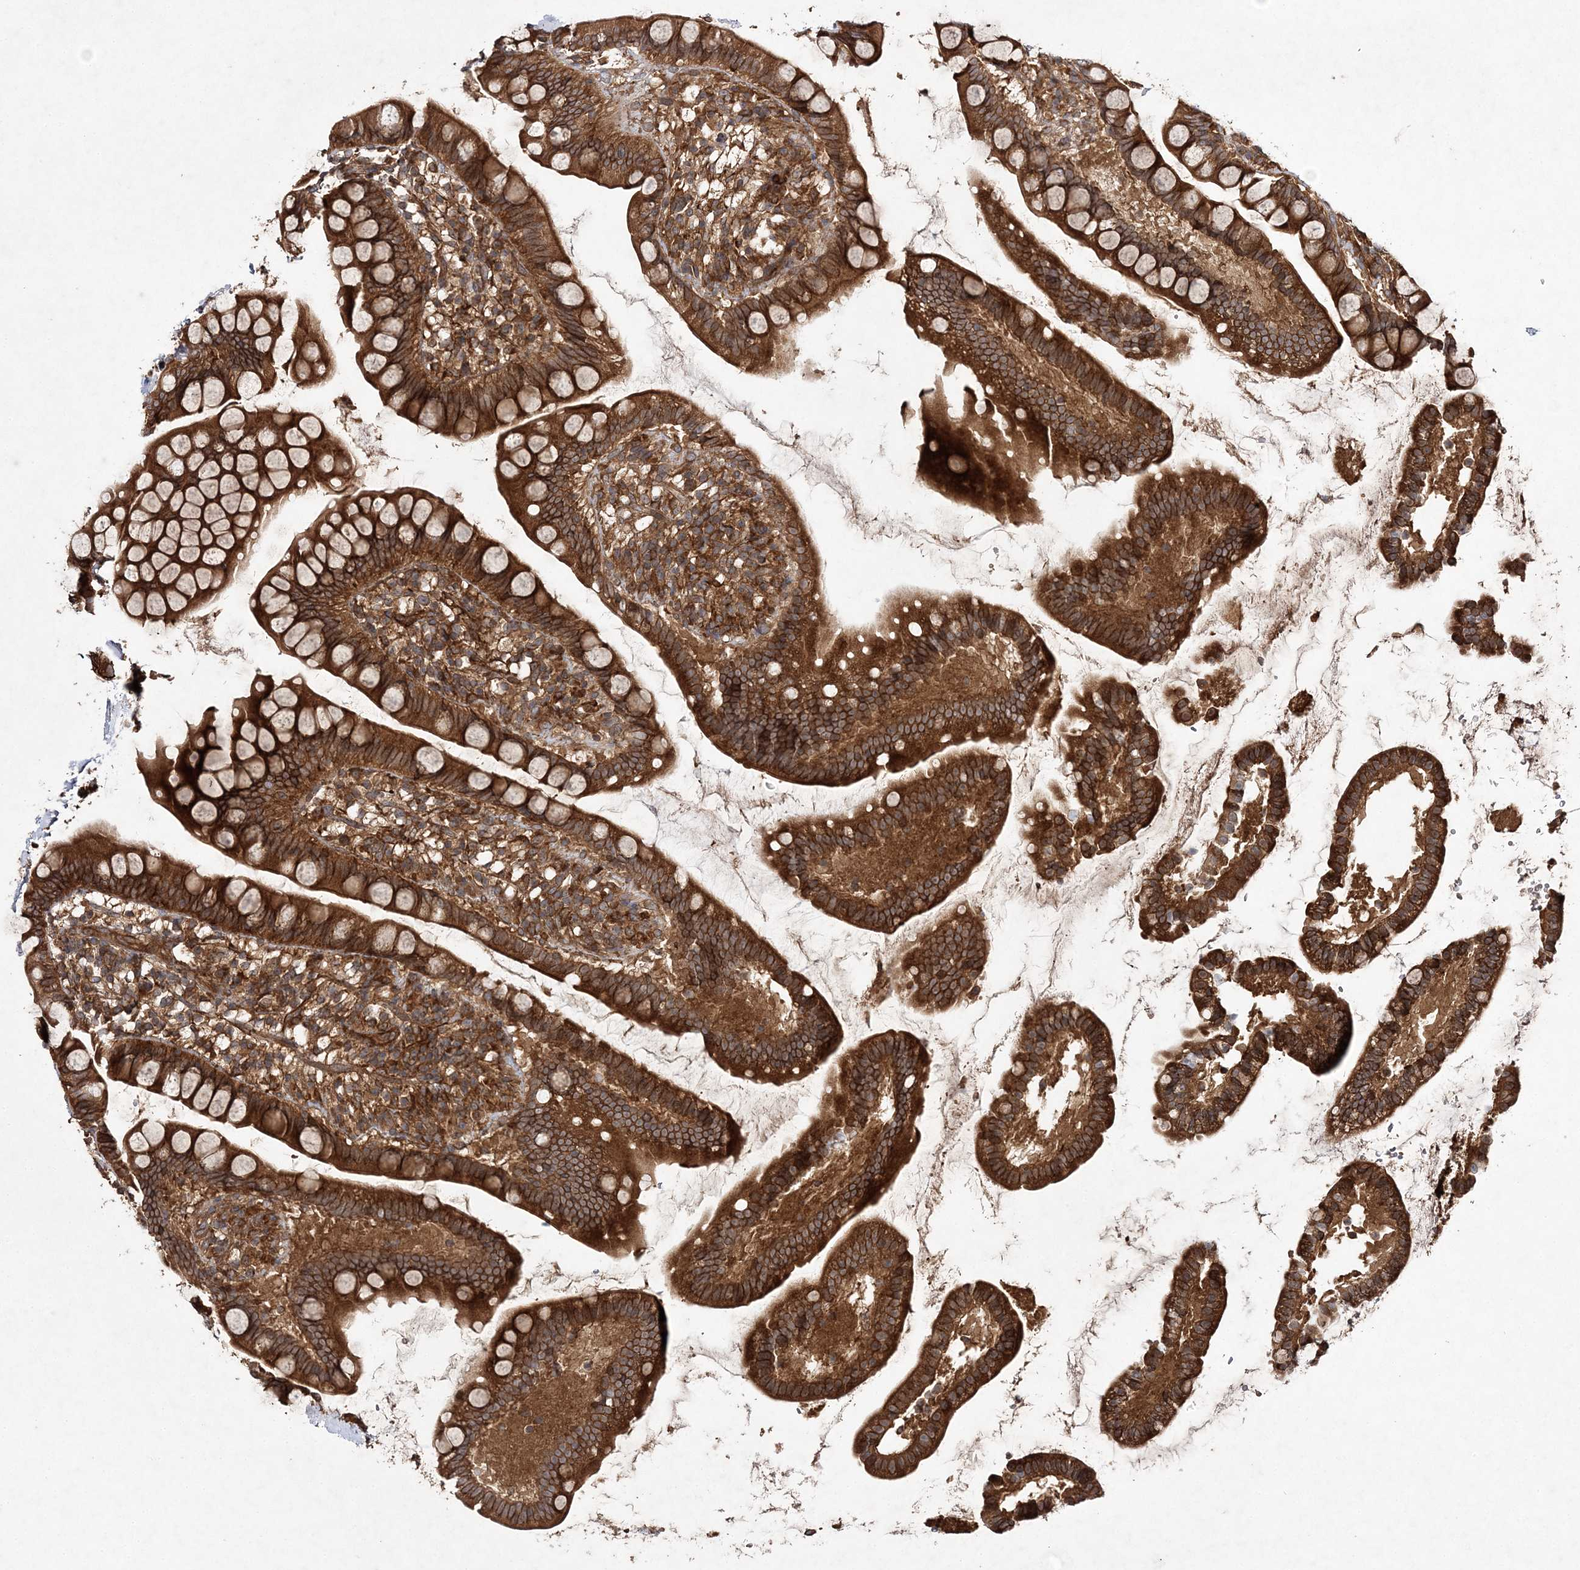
{"staining": {"intensity": "strong", "quantity": ">75%", "location": "cytoplasmic/membranous"}, "tissue": "small intestine", "cell_type": "Glandular cells", "image_type": "normal", "snomed": [{"axis": "morphology", "description": "Normal tissue, NOS"}, {"axis": "topography", "description": "Small intestine"}], "caption": "Strong cytoplasmic/membranous positivity is appreciated in about >75% of glandular cells in unremarkable small intestine.", "gene": "TMEM9B", "patient": {"sex": "female", "age": 84}}